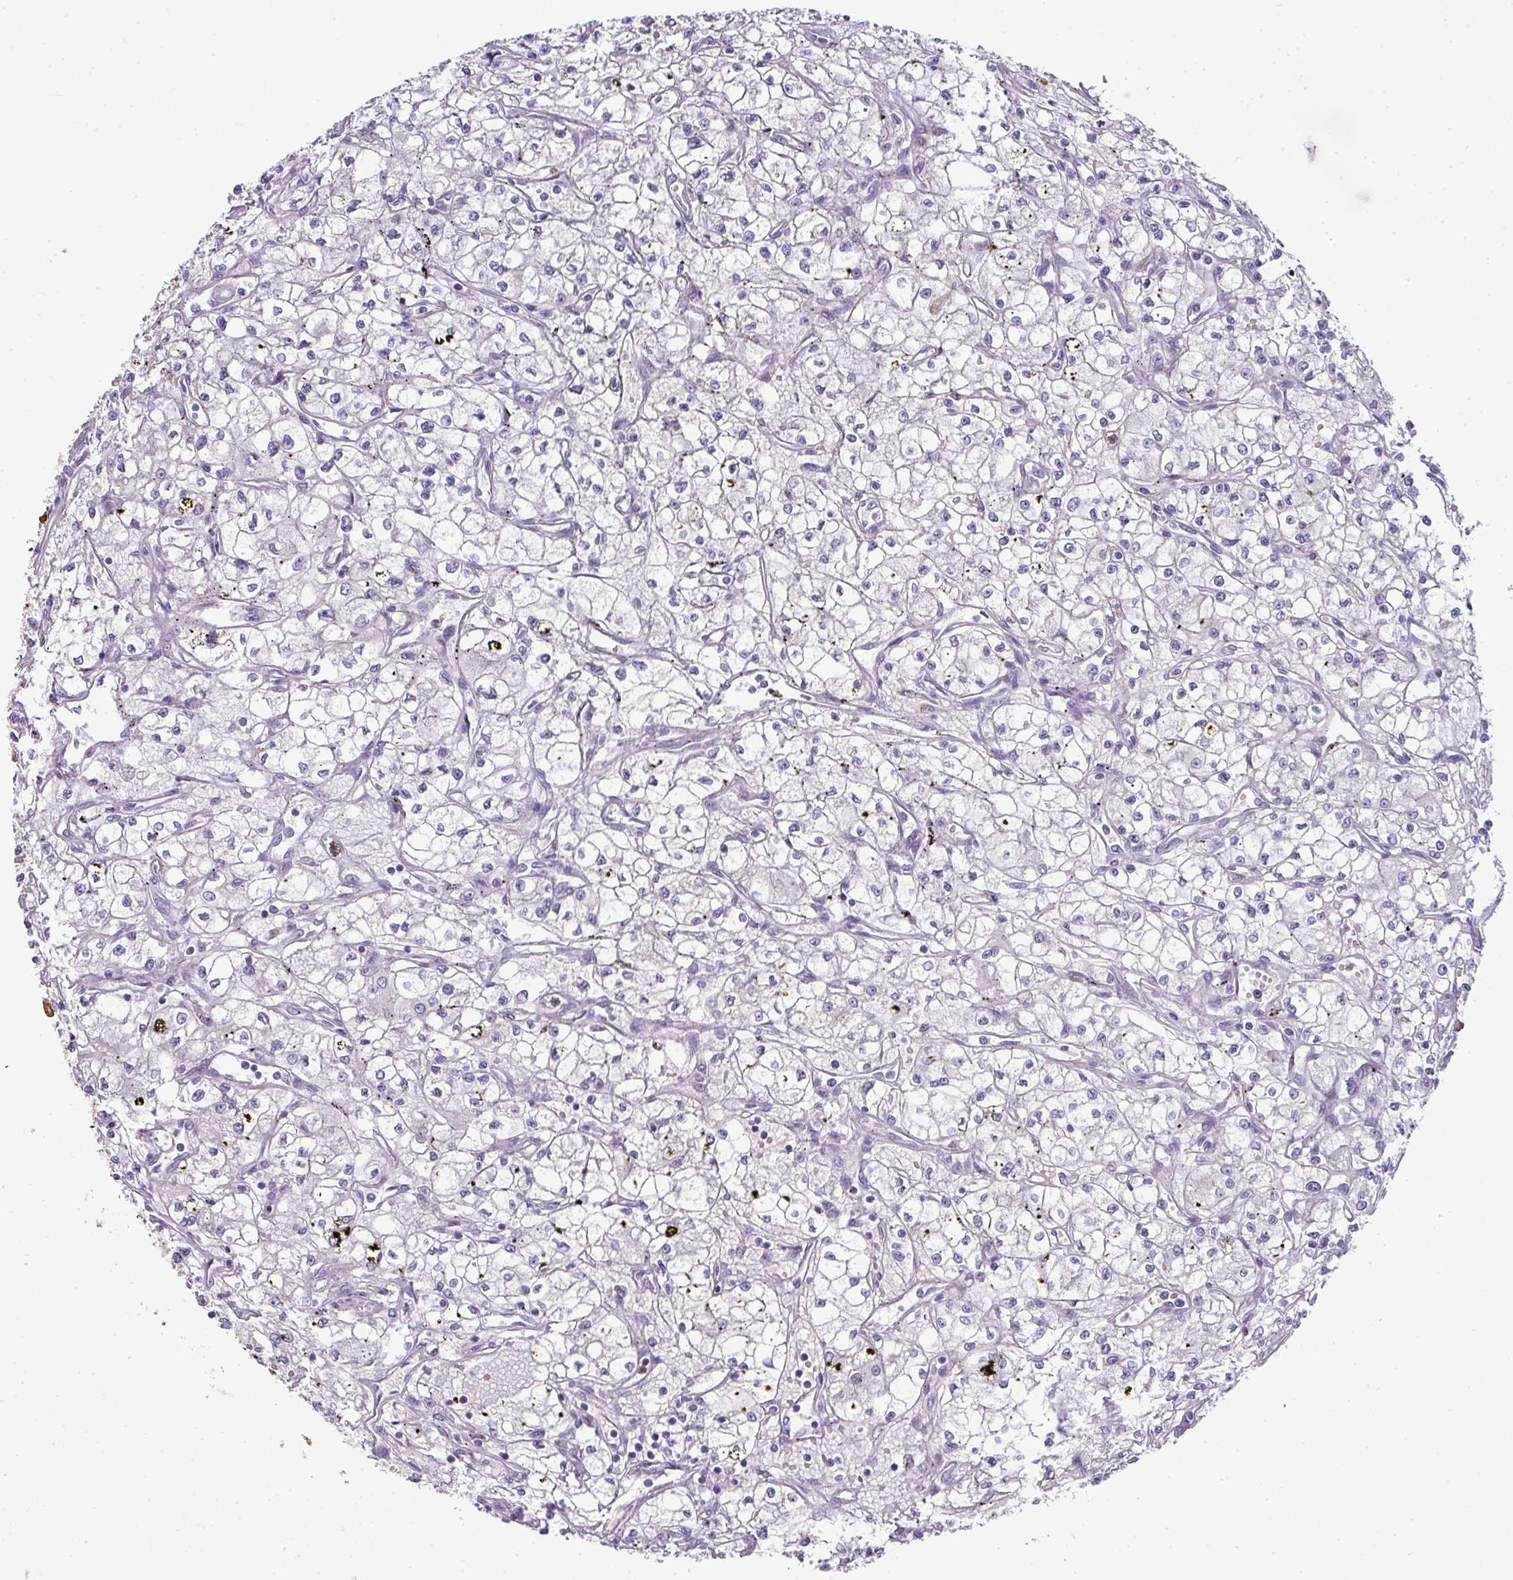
{"staining": {"intensity": "negative", "quantity": "none", "location": "none"}, "tissue": "renal cancer", "cell_type": "Tumor cells", "image_type": "cancer", "snomed": [{"axis": "morphology", "description": "Adenocarcinoma, NOS"}, {"axis": "topography", "description": "Kidney"}], "caption": "This image is of adenocarcinoma (renal) stained with IHC to label a protein in brown with the nuclei are counter-stained blue. There is no positivity in tumor cells.", "gene": "ASXL3", "patient": {"sex": "male", "age": 59}}